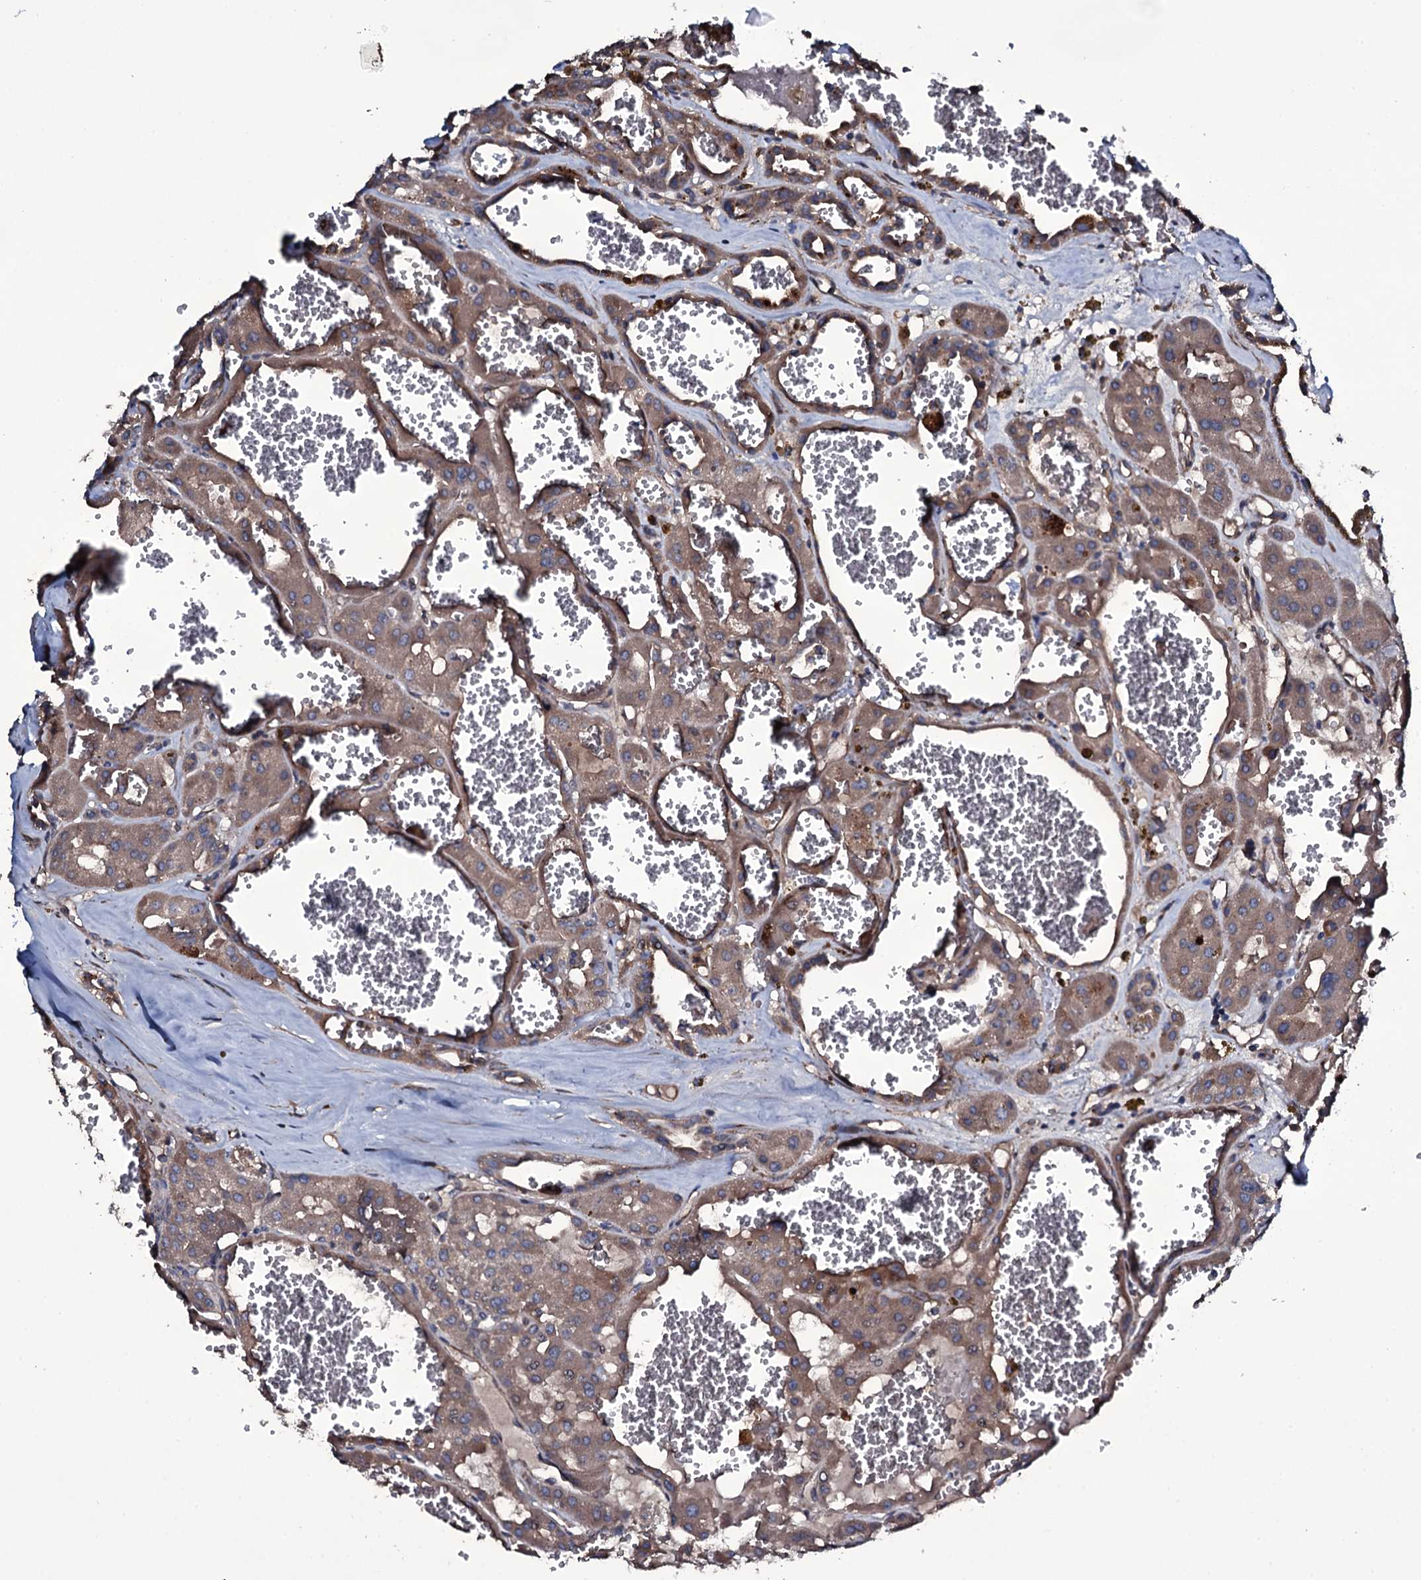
{"staining": {"intensity": "moderate", "quantity": ">75%", "location": "cytoplasmic/membranous"}, "tissue": "renal cancer", "cell_type": "Tumor cells", "image_type": "cancer", "snomed": [{"axis": "morphology", "description": "Carcinoma, NOS"}, {"axis": "topography", "description": "Kidney"}], "caption": "High-magnification brightfield microscopy of carcinoma (renal) stained with DAB (3,3'-diaminobenzidine) (brown) and counterstained with hematoxylin (blue). tumor cells exhibit moderate cytoplasmic/membranous positivity is identified in approximately>75% of cells. The protein of interest is shown in brown color, while the nuclei are stained blue.", "gene": "WIPF3", "patient": {"sex": "female", "age": 75}}